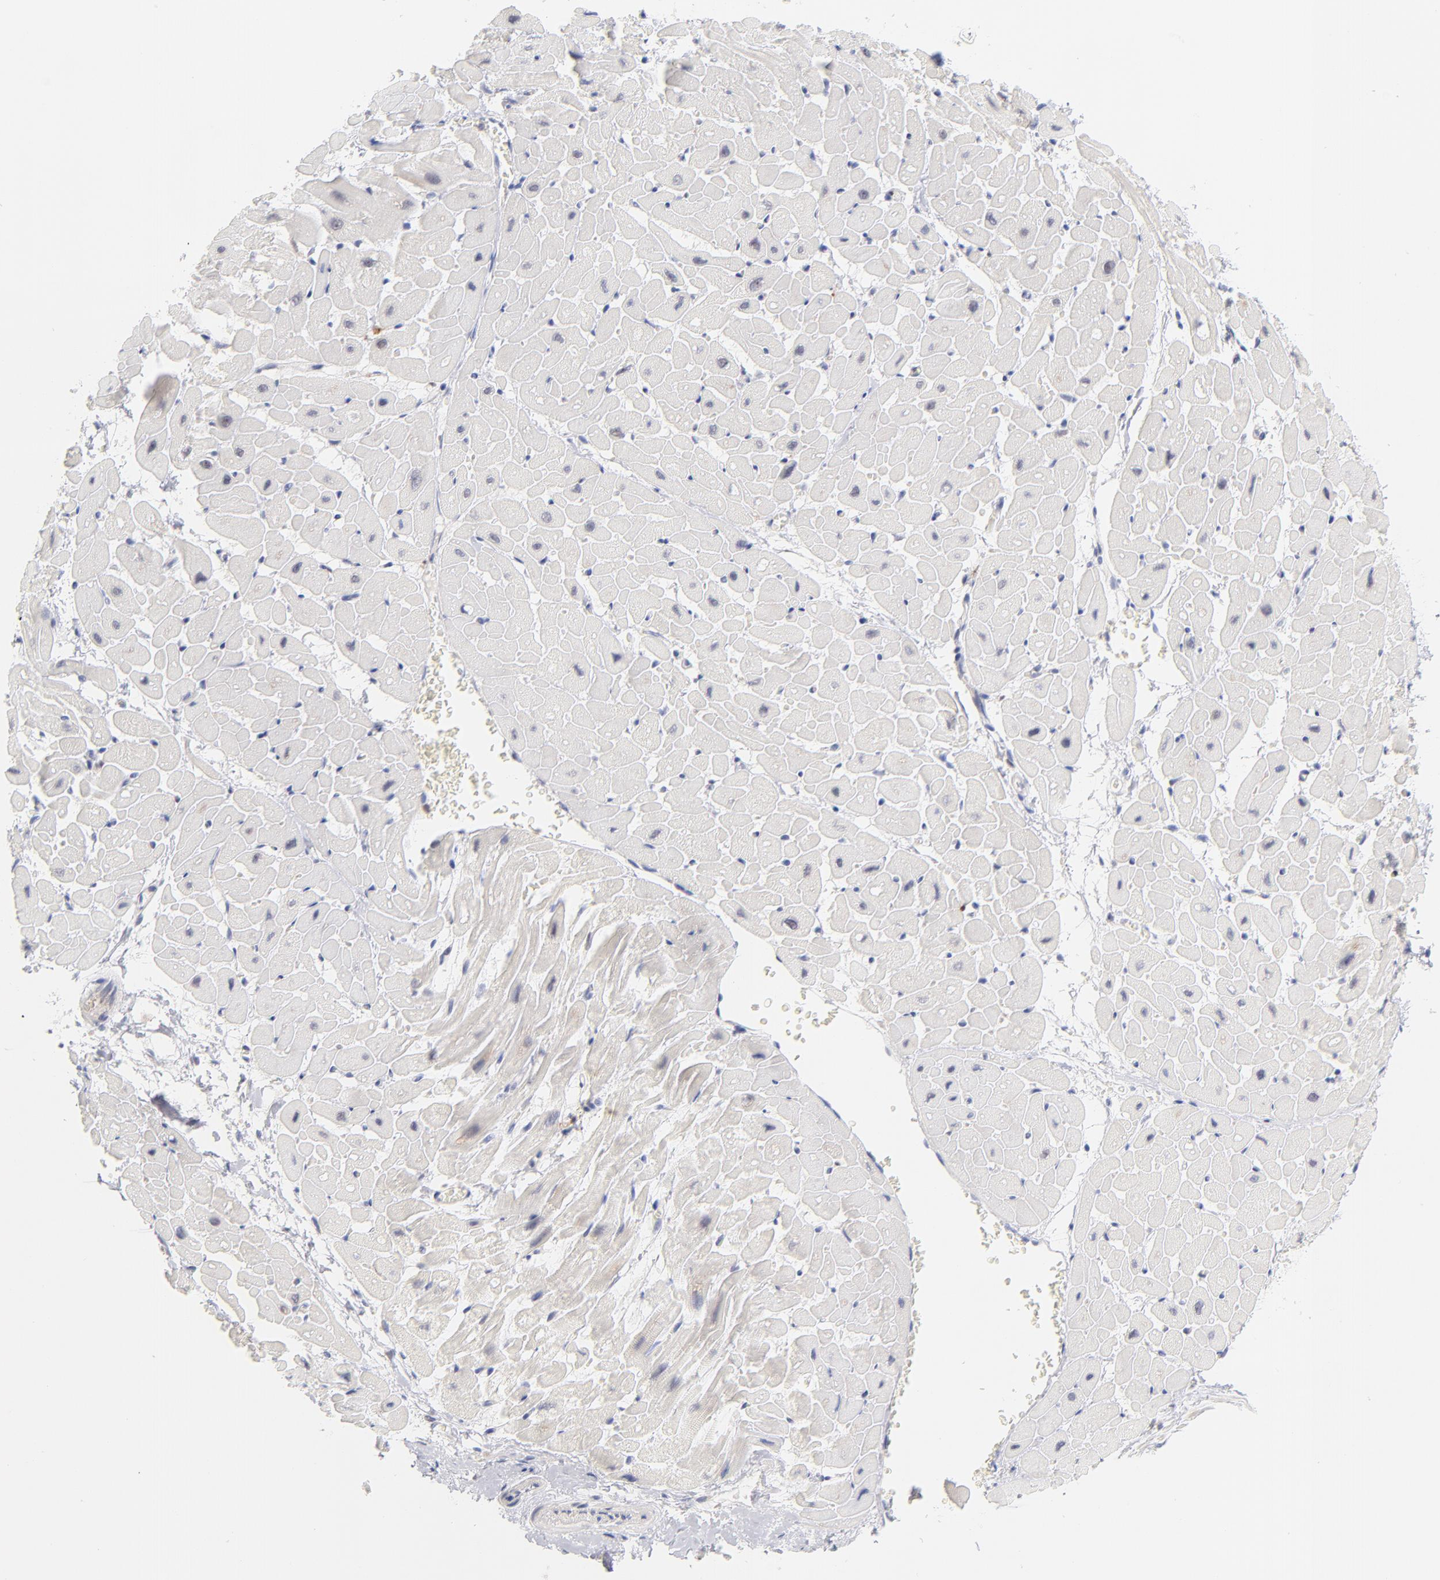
{"staining": {"intensity": "weak", "quantity": "<25%", "location": "cytoplasmic/membranous,nuclear"}, "tissue": "heart muscle", "cell_type": "Cardiomyocytes", "image_type": "normal", "snomed": [{"axis": "morphology", "description": "Normal tissue, NOS"}, {"axis": "topography", "description": "Heart"}], "caption": "Human heart muscle stained for a protein using immunohistochemistry exhibits no staining in cardiomyocytes.", "gene": "PARP1", "patient": {"sex": "male", "age": 45}}